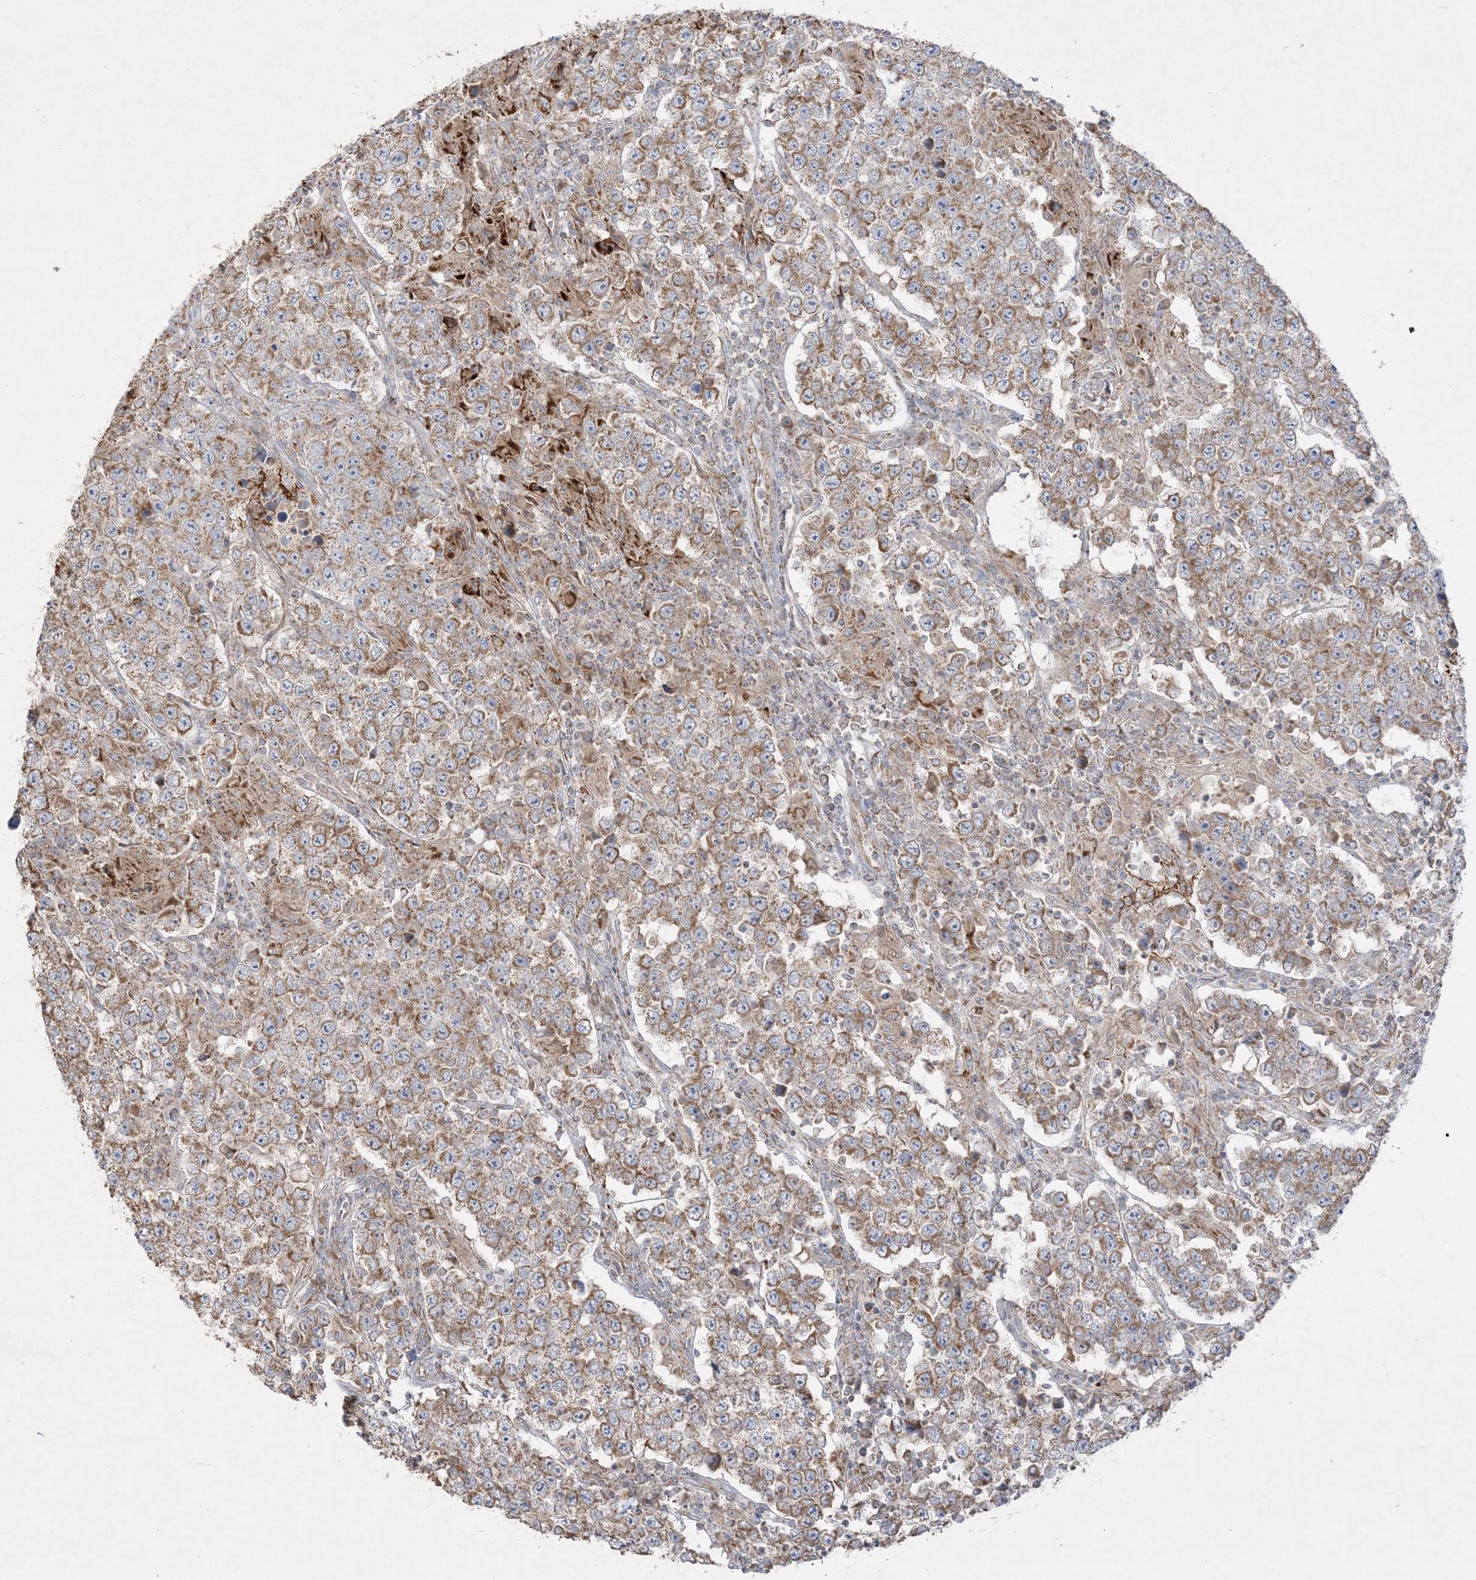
{"staining": {"intensity": "moderate", "quantity": ">75%", "location": "cytoplasmic/membranous"}, "tissue": "testis cancer", "cell_type": "Tumor cells", "image_type": "cancer", "snomed": [{"axis": "morphology", "description": "Normal tissue, NOS"}, {"axis": "morphology", "description": "Urothelial carcinoma, High grade"}, {"axis": "morphology", "description": "Seminoma, NOS"}, {"axis": "morphology", "description": "Carcinoma, Embryonal, NOS"}, {"axis": "topography", "description": "Urinary bladder"}, {"axis": "topography", "description": "Testis"}], "caption": "This is an image of immunohistochemistry staining of testis cancer (high-grade urothelial carcinoma), which shows moderate staining in the cytoplasmic/membranous of tumor cells.", "gene": "NDUFAF3", "patient": {"sex": "male", "age": 41}}